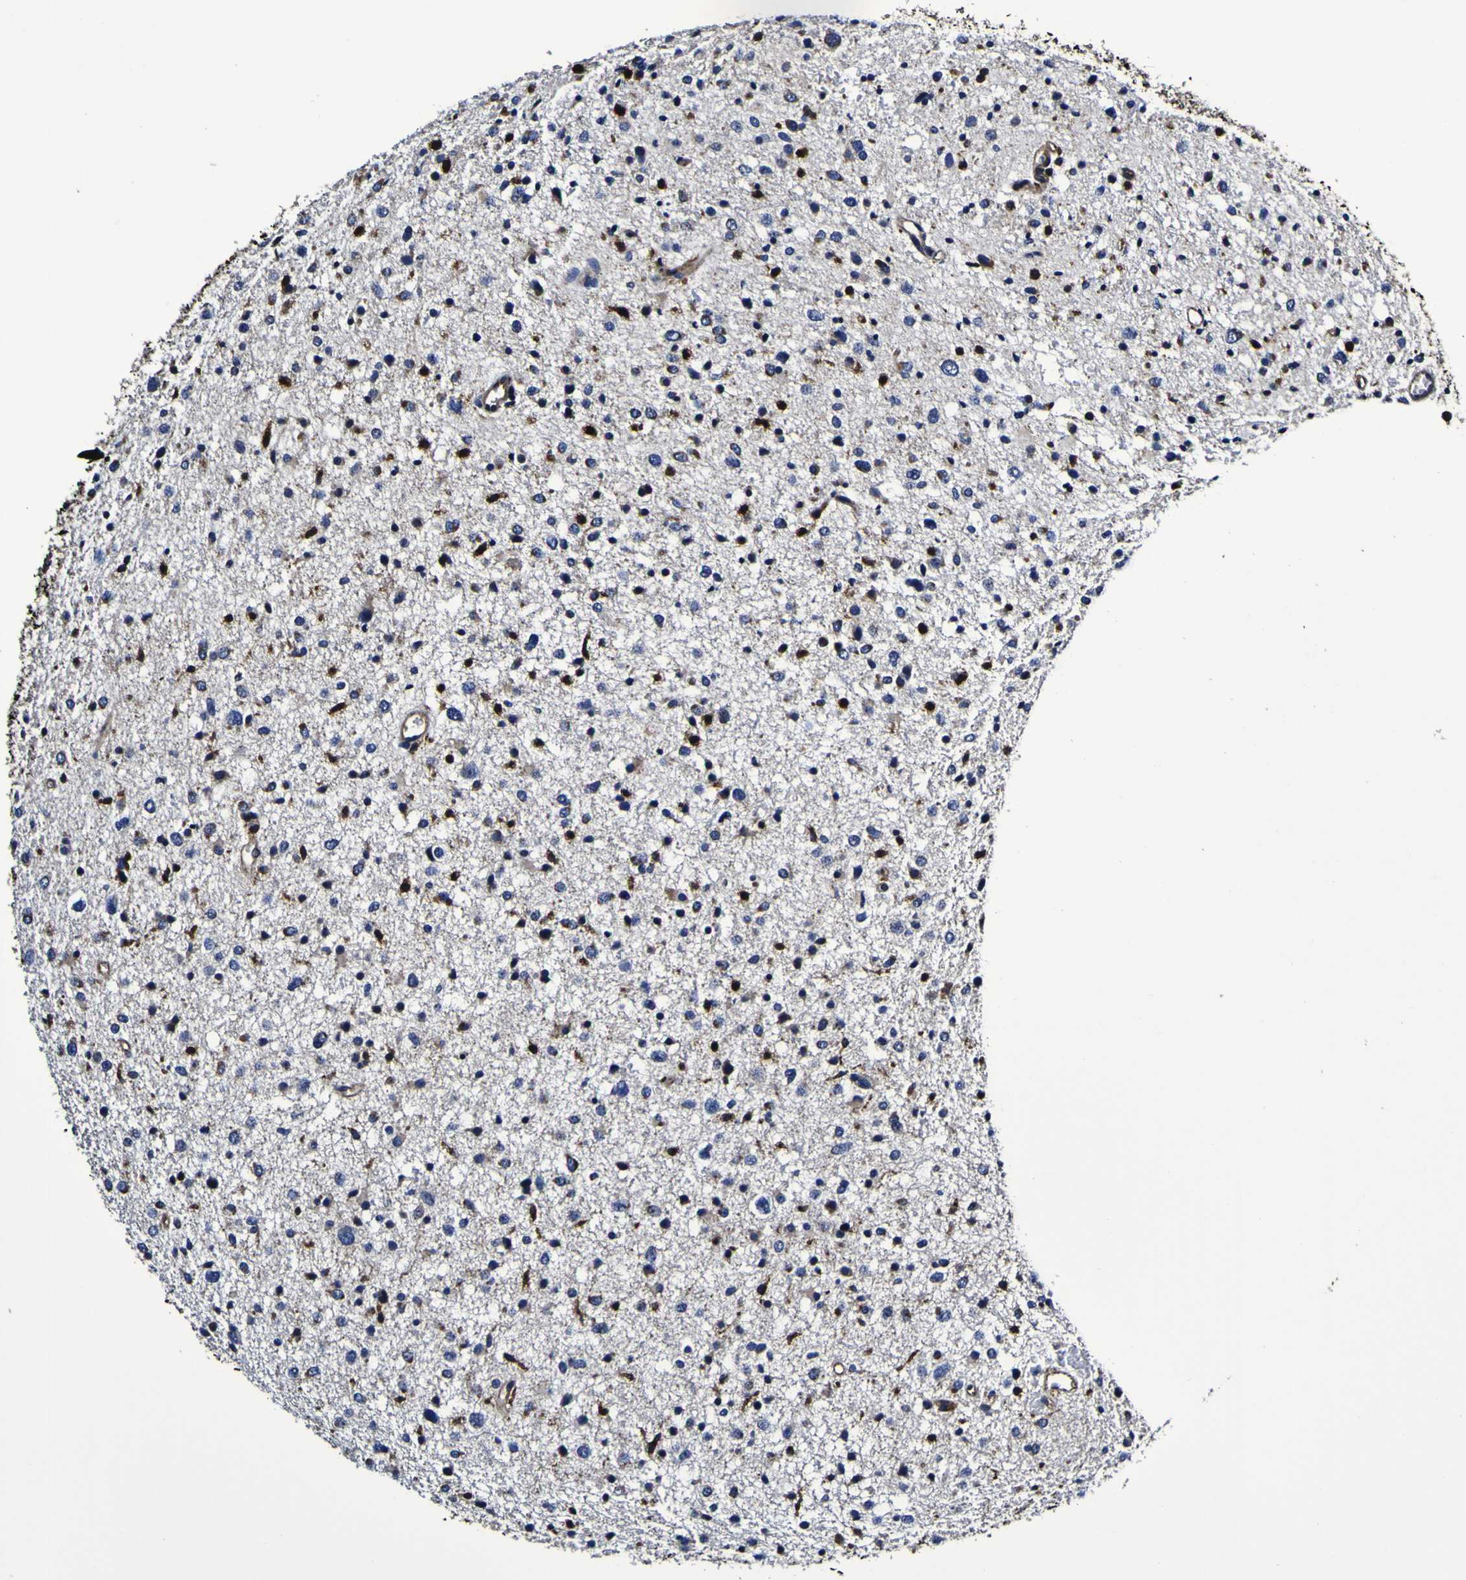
{"staining": {"intensity": "moderate", "quantity": "<25%", "location": "cytoplasmic/membranous,nuclear"}, "tissue": "glioma", "cell_type": "Tumor cells", "image_type": "cancer", "snomed": [{"axis": "morphology", "description": "Glioma, malignant, Low grade"}, {"axis": "topography", "description": "Brain"}], "caption": "Approximately <25% of tumor cells in malignant glioma (low-grade) show moderate cytoplasmic/membranous and nuclear protein positivity as visualized by brown immunohistochemical staining.", "gene": "GPX1", "patient": {"sex": "female", "age": 37}}